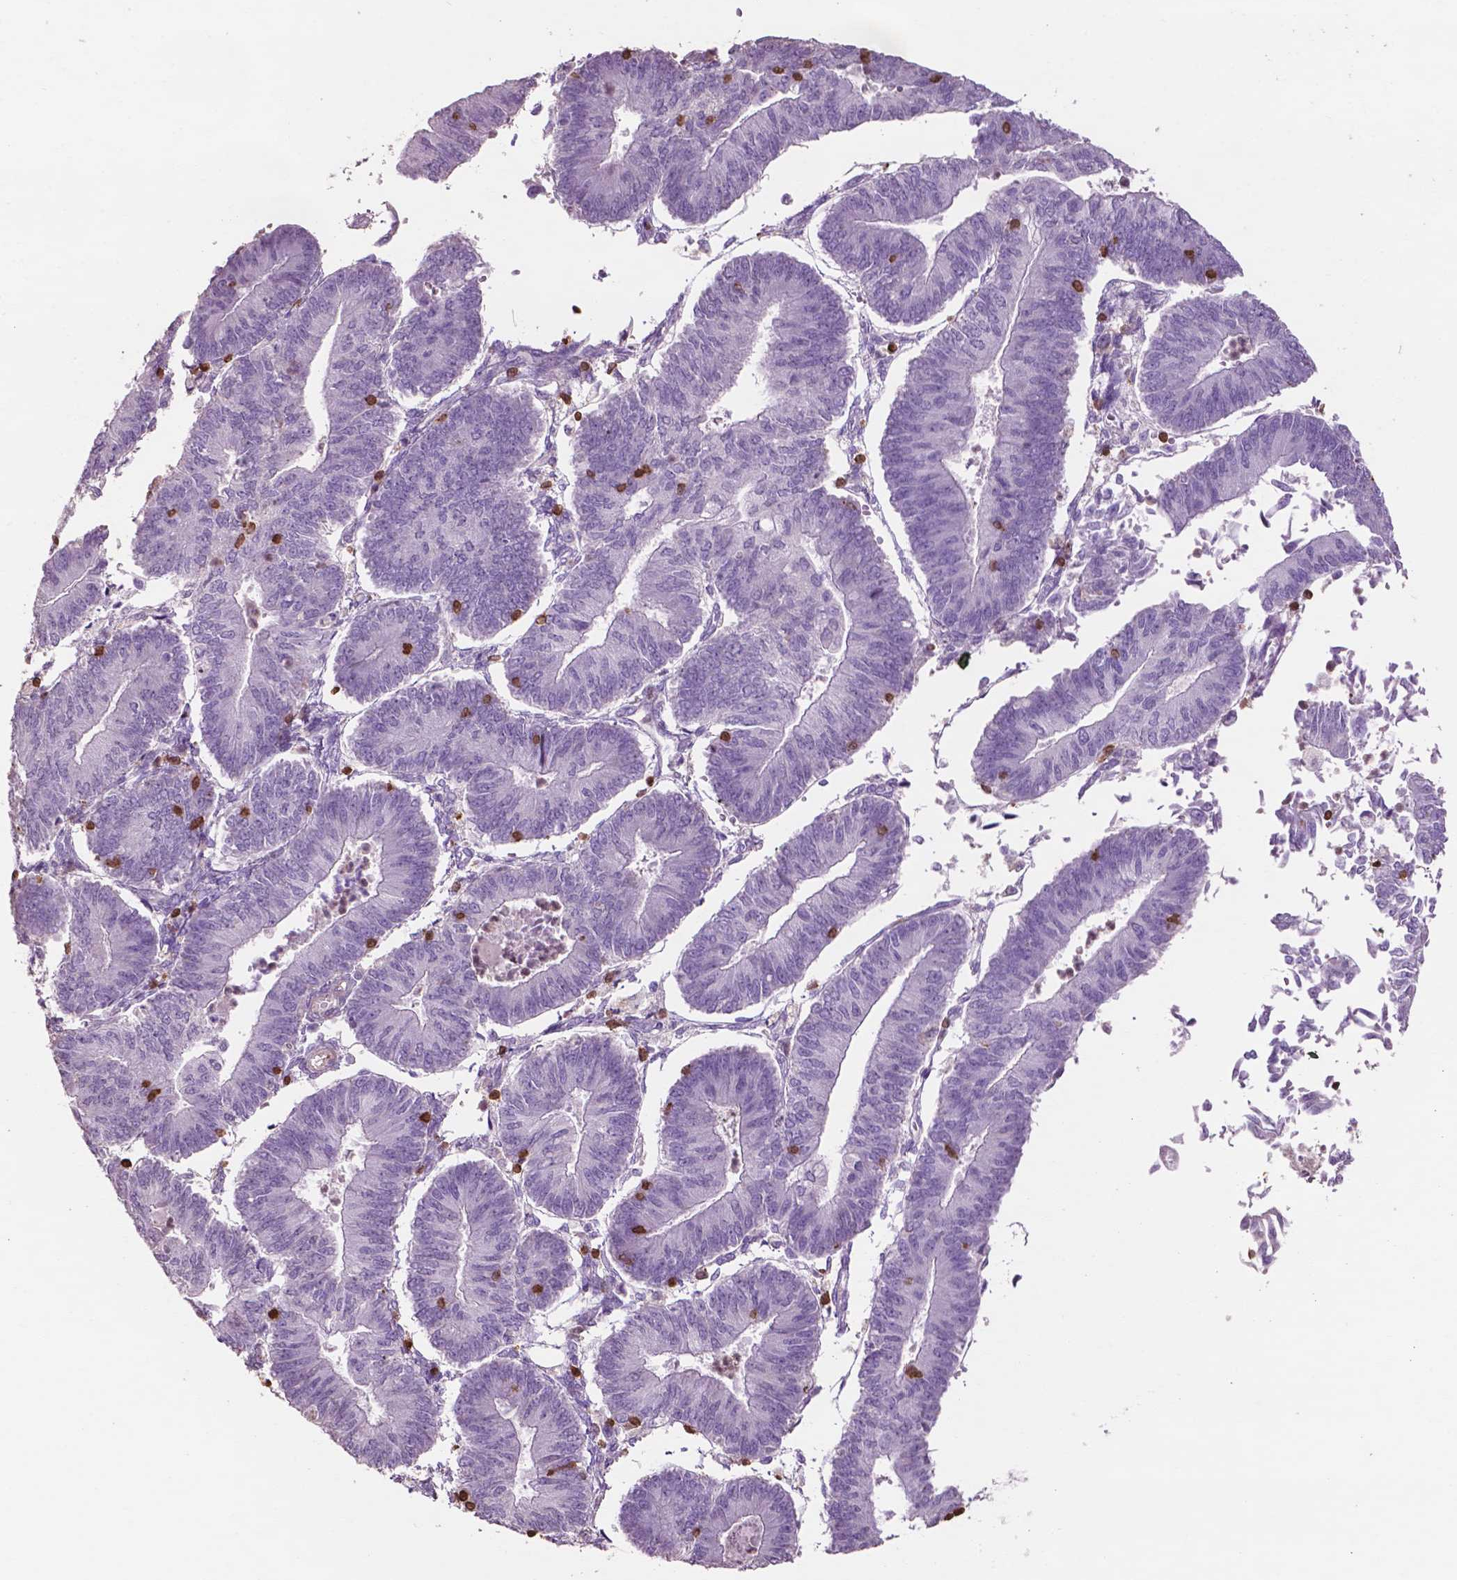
{"staining": {"intensity": "negative", "quantity": "none", "location": "none"}, "tissue": "endometrial cancer", "cell_type": "Tumor cells", "image_type": "cancer", "snomed": [{"axis": "morphology", "description": "Adenocarcinoma, NOS"}, {"axis": "topography", "description": "Endometrium"}], "caption": "Micrograph shows no significant protein staining in tumor cells of adenocarcinoma (endometrial).", "gene": "TBC1D10C", "patient": {"sex": "female", "age": 65}}